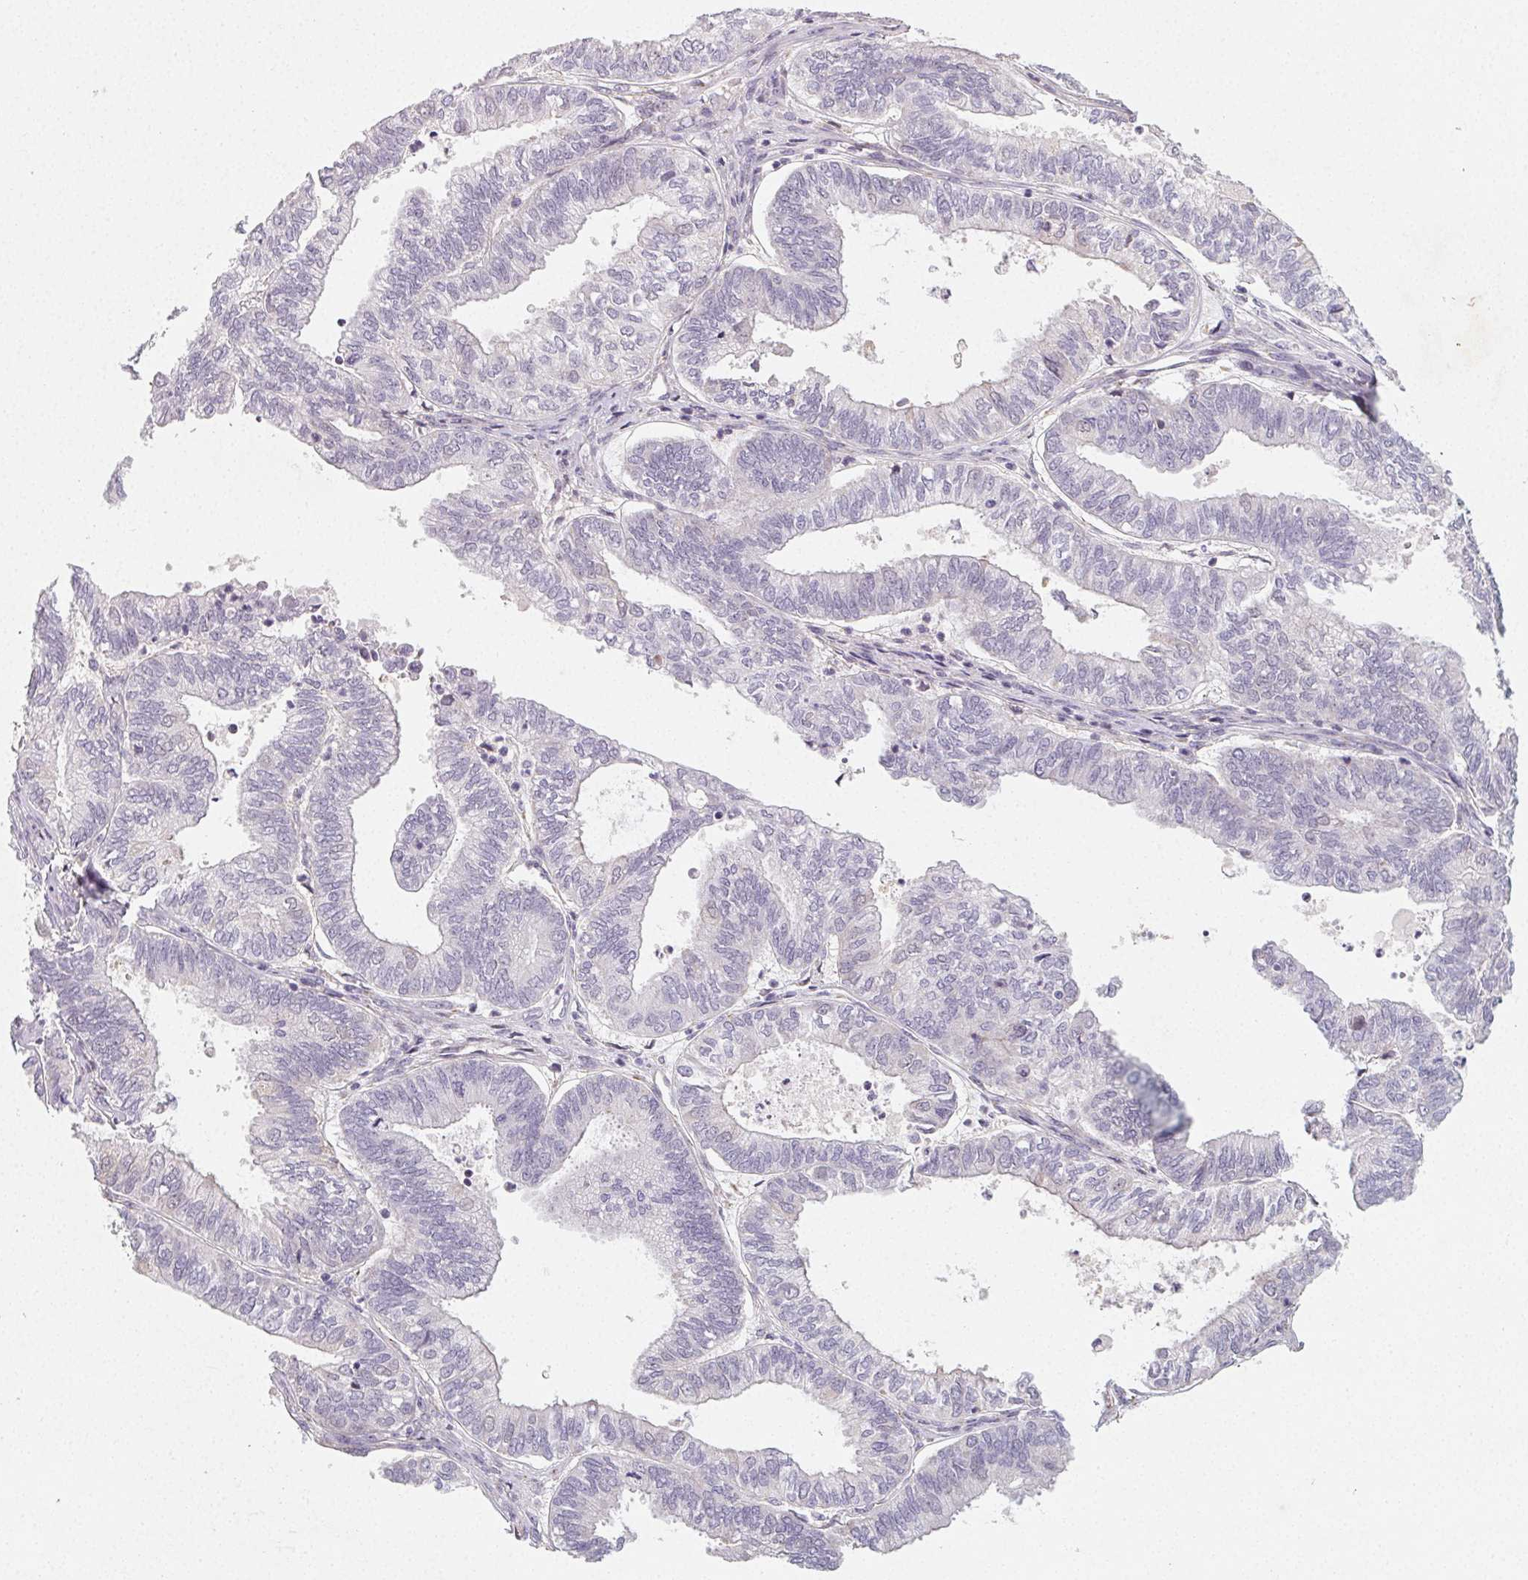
{"staining": {"intensity": "negative", "quantity": "none", "location": "none"}, "tissue": "ovarian cancer", "cell_type": "Tumor cells", "image_type": "cancer", "snomed": [{"axis": "morphology", "description": "Carcinoma, endometroid"}, {"axis": "topography", "description": "Ovary"}], "caption": "High magnification brightfield microscopy of ovarian endometroid carcinoma stained with DAB (3,3'-diaminobenzidine) (brown) and counterstained with hematoxylin (blue): tumor cells show no significant positivity.", "gene": "LRRC23", "patient": {"sex": "female", "age": 64}}